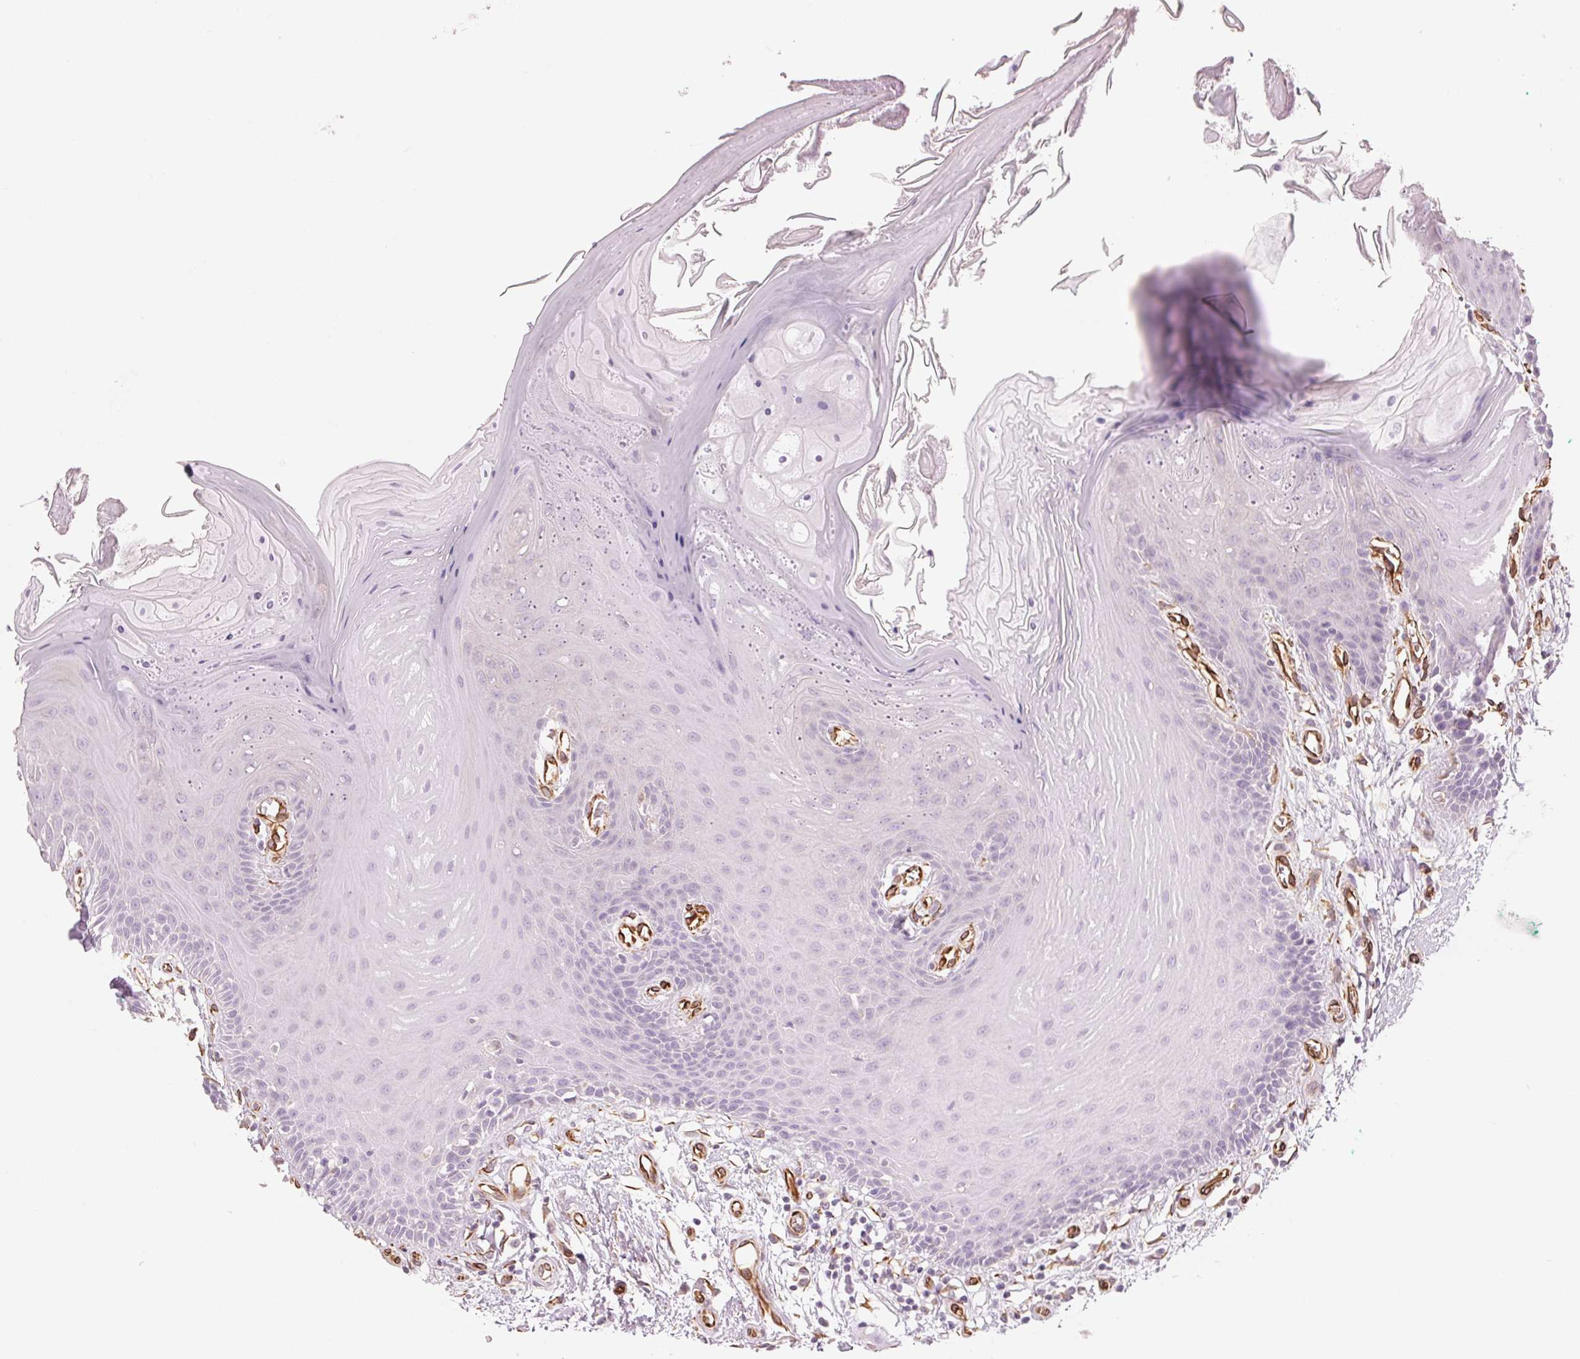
{"staining": {"intensity": "negative", "quantity": "none", "location": "none"}, "tissue": "oral mucosa", "cell_type": "Squamous epithelial cells", "image_type": "normal", "snomed": [{"axis": "morphology", "description": "Normal tissue, NOS"}, {"axis": "morphology", "description": "Normal morphology"}, {"axis": "topography", "description": "Oral tissue"}], "caption": "Squamous epithelial cells are negative for protein expression in normal human oral mucosa. (DAB (3,3'-diaminobenzidine) immunohistochemistry with hematoxylin counter stain).", "gene": "CLPS", "patient": {"sex": "female", "age": 76}}